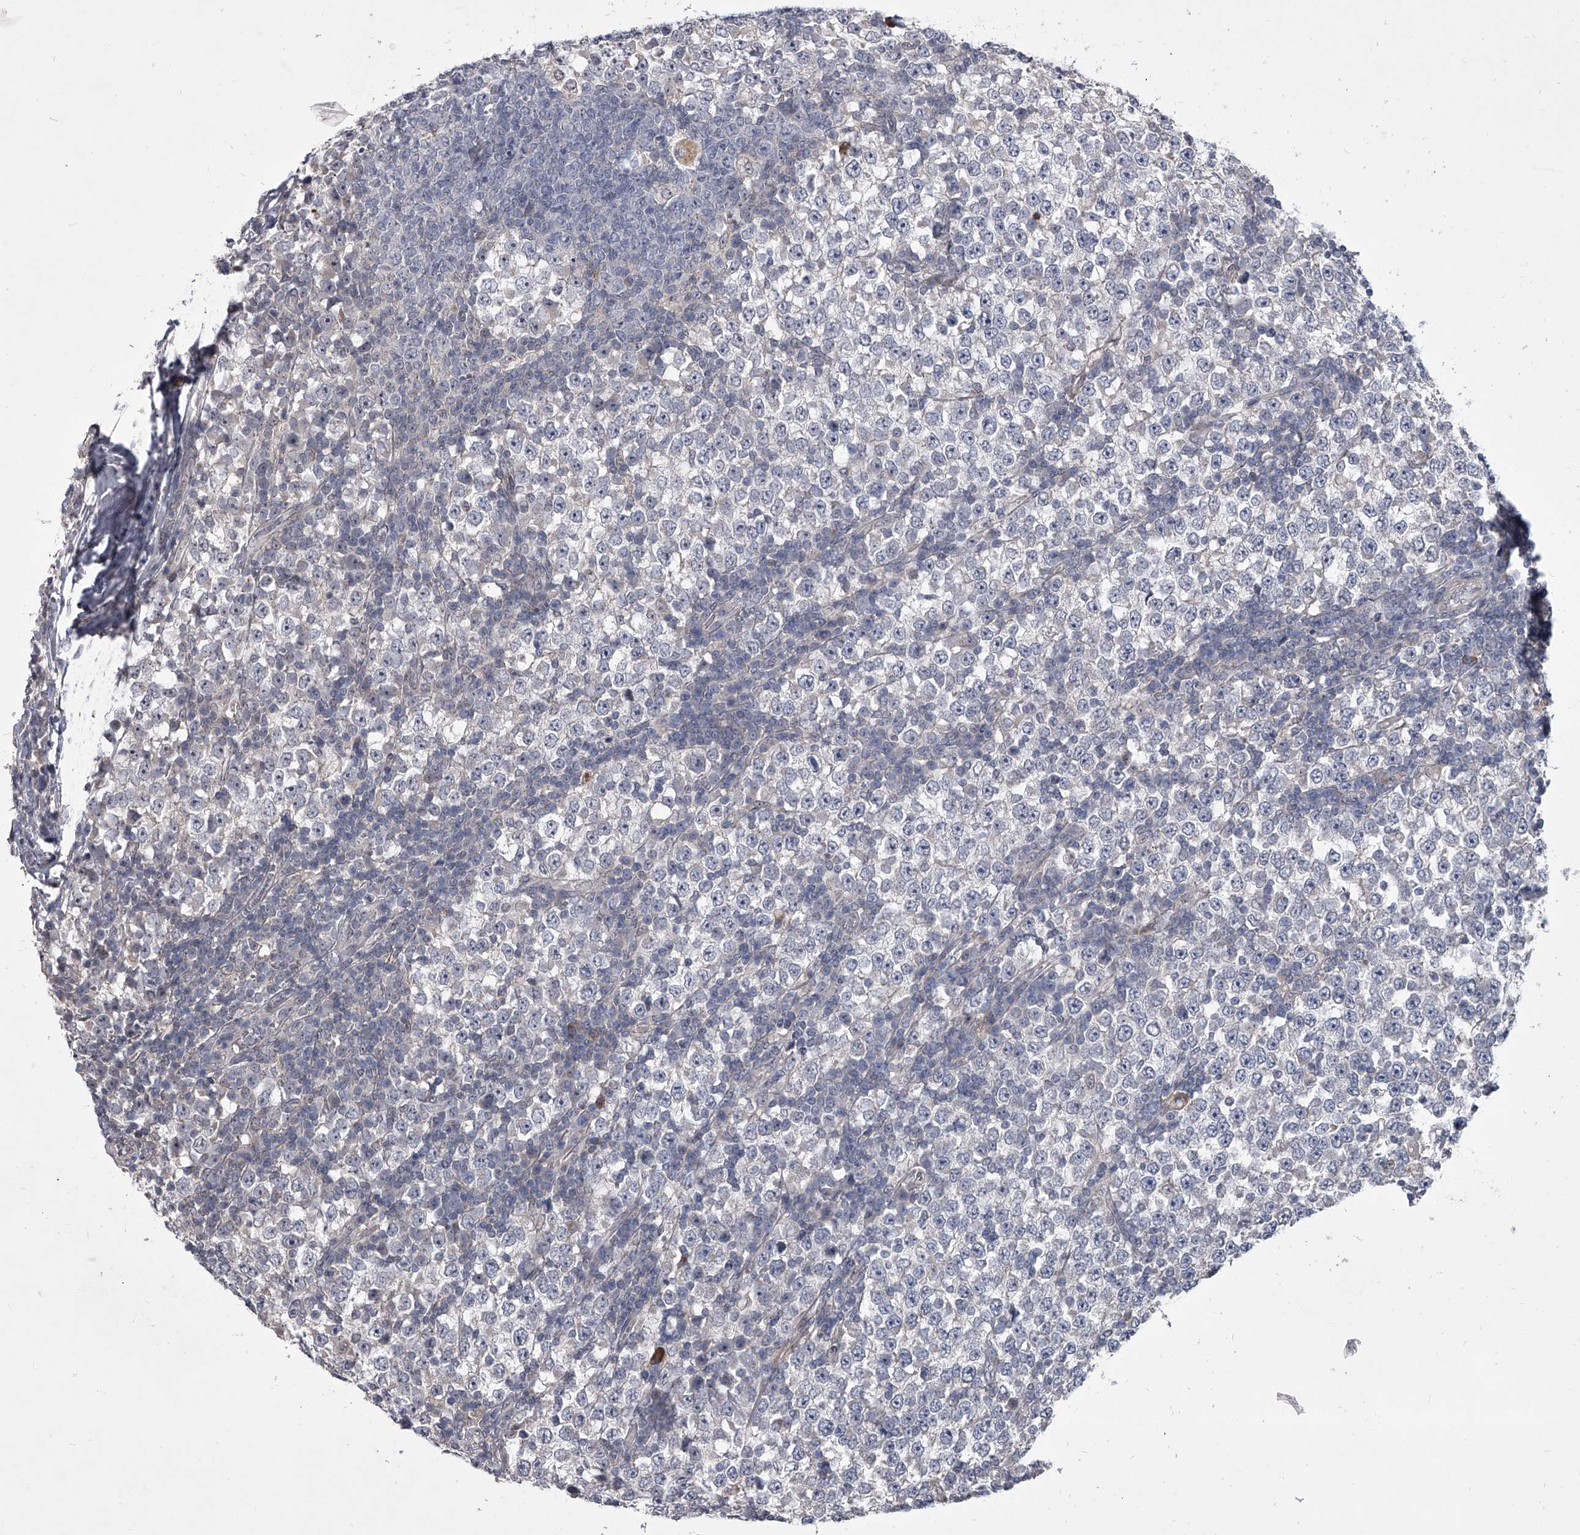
{"staining": {"intensity": "negative", "quantity": "none", "location": "none"}, "tissue": "testis cancer", "cell_type": "Tumor cells", "image_type": "cancer", "snomed": [{"axis": "morphology", "description": "Seminoma, NOS"}, {"axis": "topography", "description": "Testis"}], "caption": "The IHC histopathology image has no significant staining in tumor cells of testis cancer (seminoma) tissue. Nuclei are stained in blue.", "gene": "HEATR6", "patient": {"sex": "male", "age": 65}}